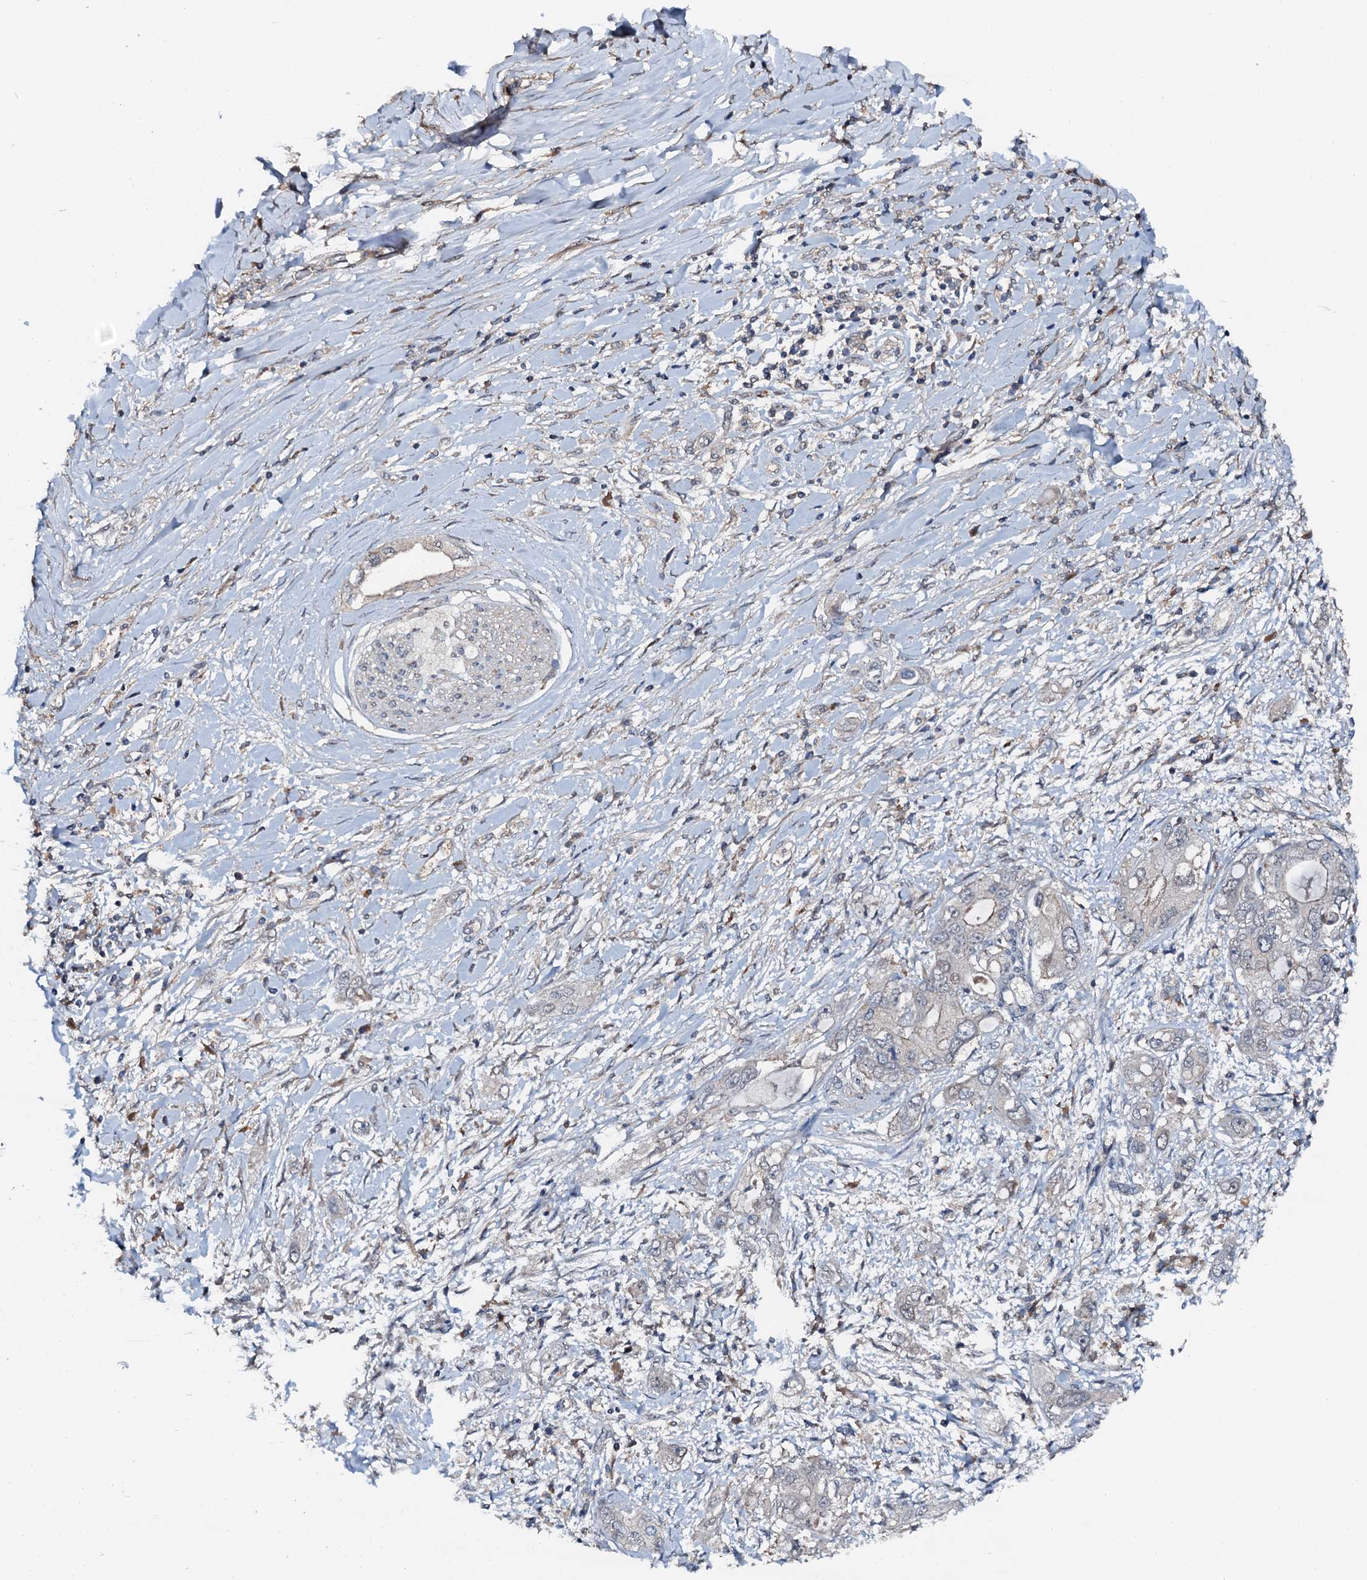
{"staining": {"intensity": "negative", "quantity": "none", "location": "none"}, "tissue": "pancreatic cancer", "cell_type": "Tumor cells", "image_type": "cancer", "snomed": [{"axis": "morphology", "description": "Inflammation, NOS"}, {"axis": "morphology", "description": "Adenocarcinoma, NOS"}, {"axis": "topography", "description": "Pancreas"}], "caption": "The histopathology image displays no significant positivity in tumor cells of pancreatic adenocarcinoma. The staining was performed using DAB (3,3'-diaminobenzidine) to visualize the protein expression in brown, while the nuclei were stained in blue with hematoxylin (Magnification: 20x).", "gene": "FLYWCH1", "patient": {"sex": "female", "age": 56}}